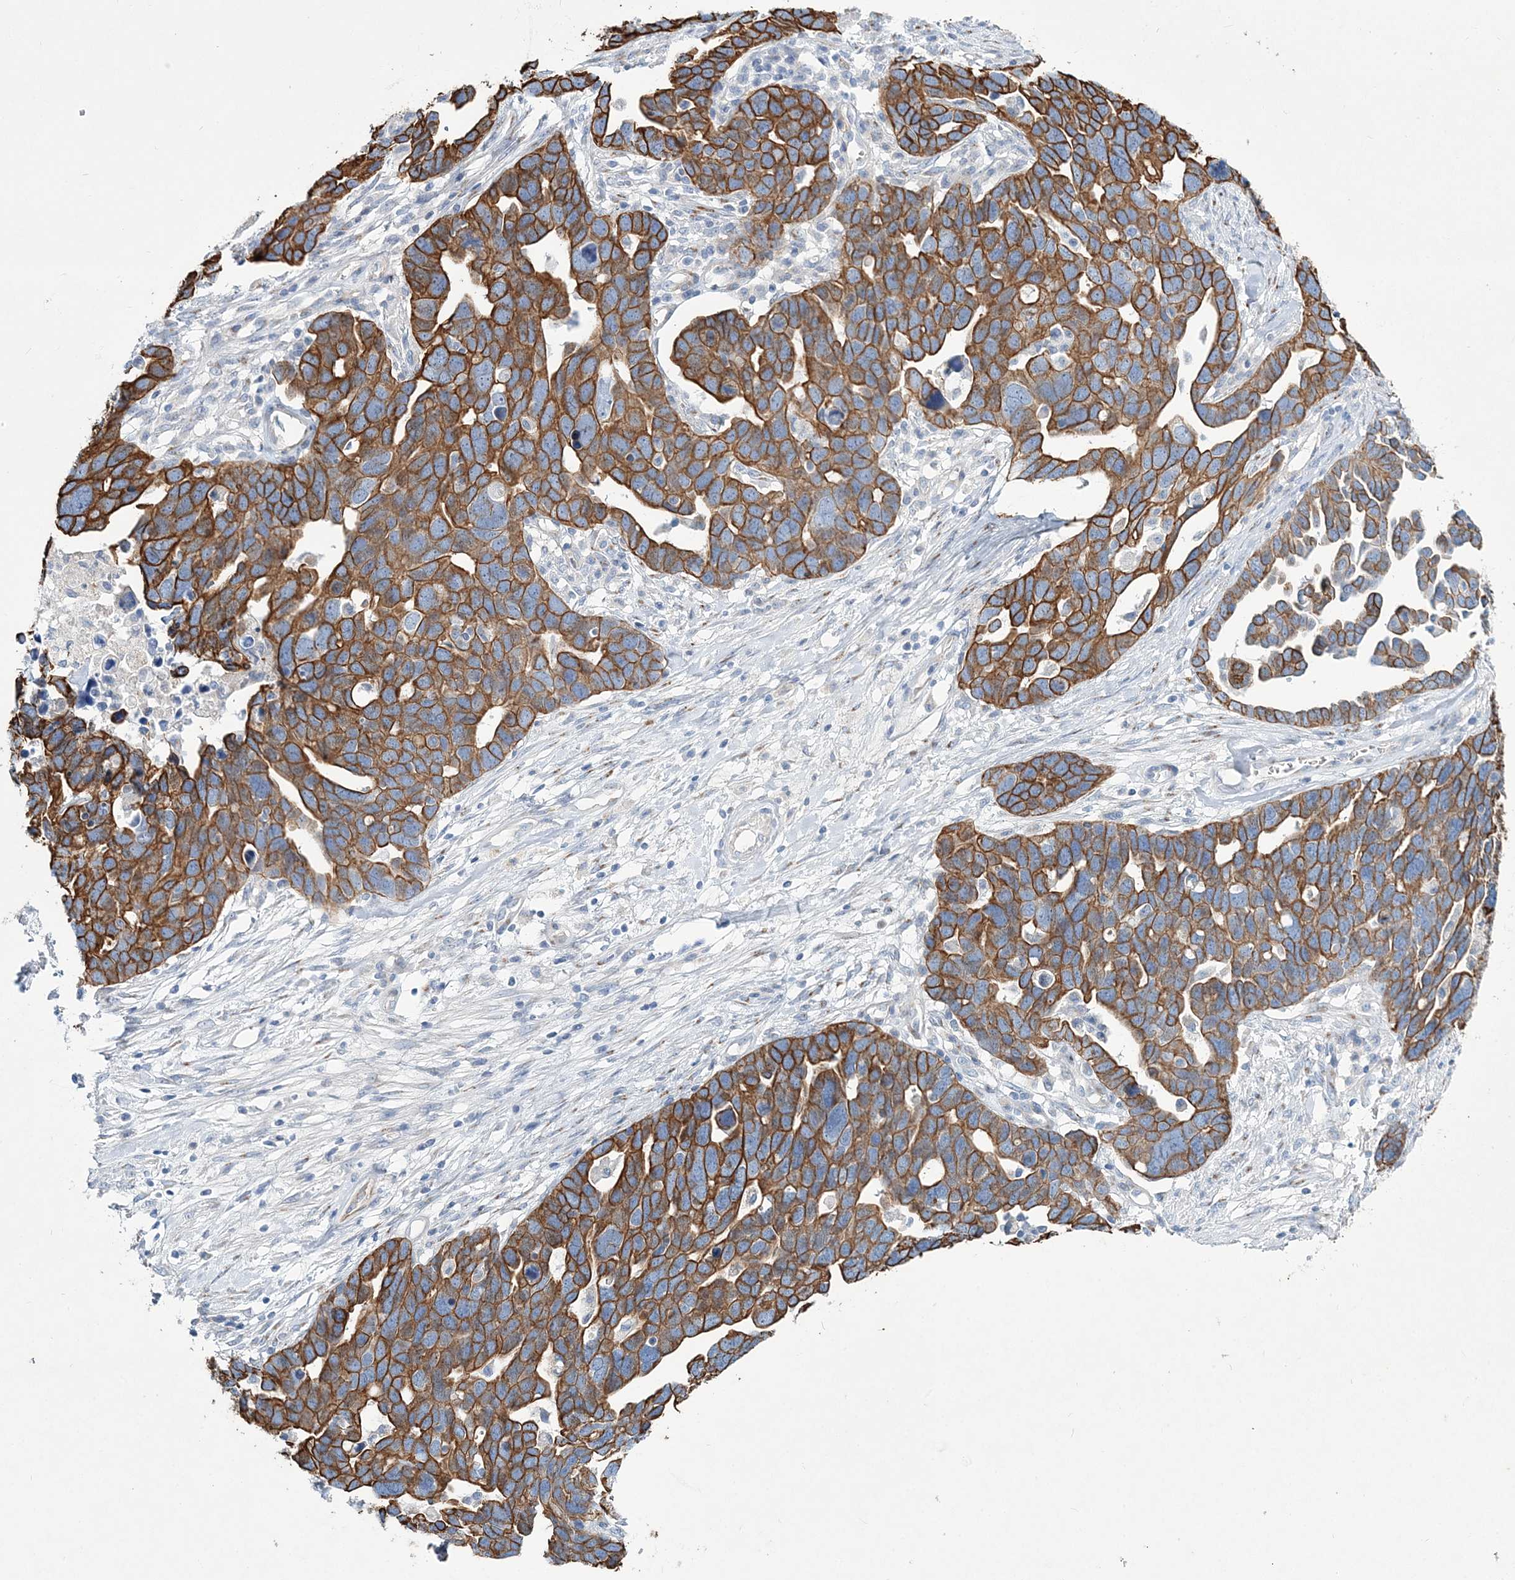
{"staining": {"intensity": "strong", "quantity": ">75%", "location": "cytoplasmic/membranous"}, "tissue": "ovarian cancer", "cell_type": "Tumor cells", "image_type": "cancer", "snomed": [{"axis": "morphology", "description": "Cystadenocarcinoma, serous, NOS"}, {"axis": "topography", "description": "Ovary"}], "caption": "This is a histology image of immunohistochemistry staining of ovarian cancer, which shows strong expression in the cytoplasmic/membranous of tumor cells.", "gene": "ADGRL1", "patient": {"sex": "female", "age": 54}}